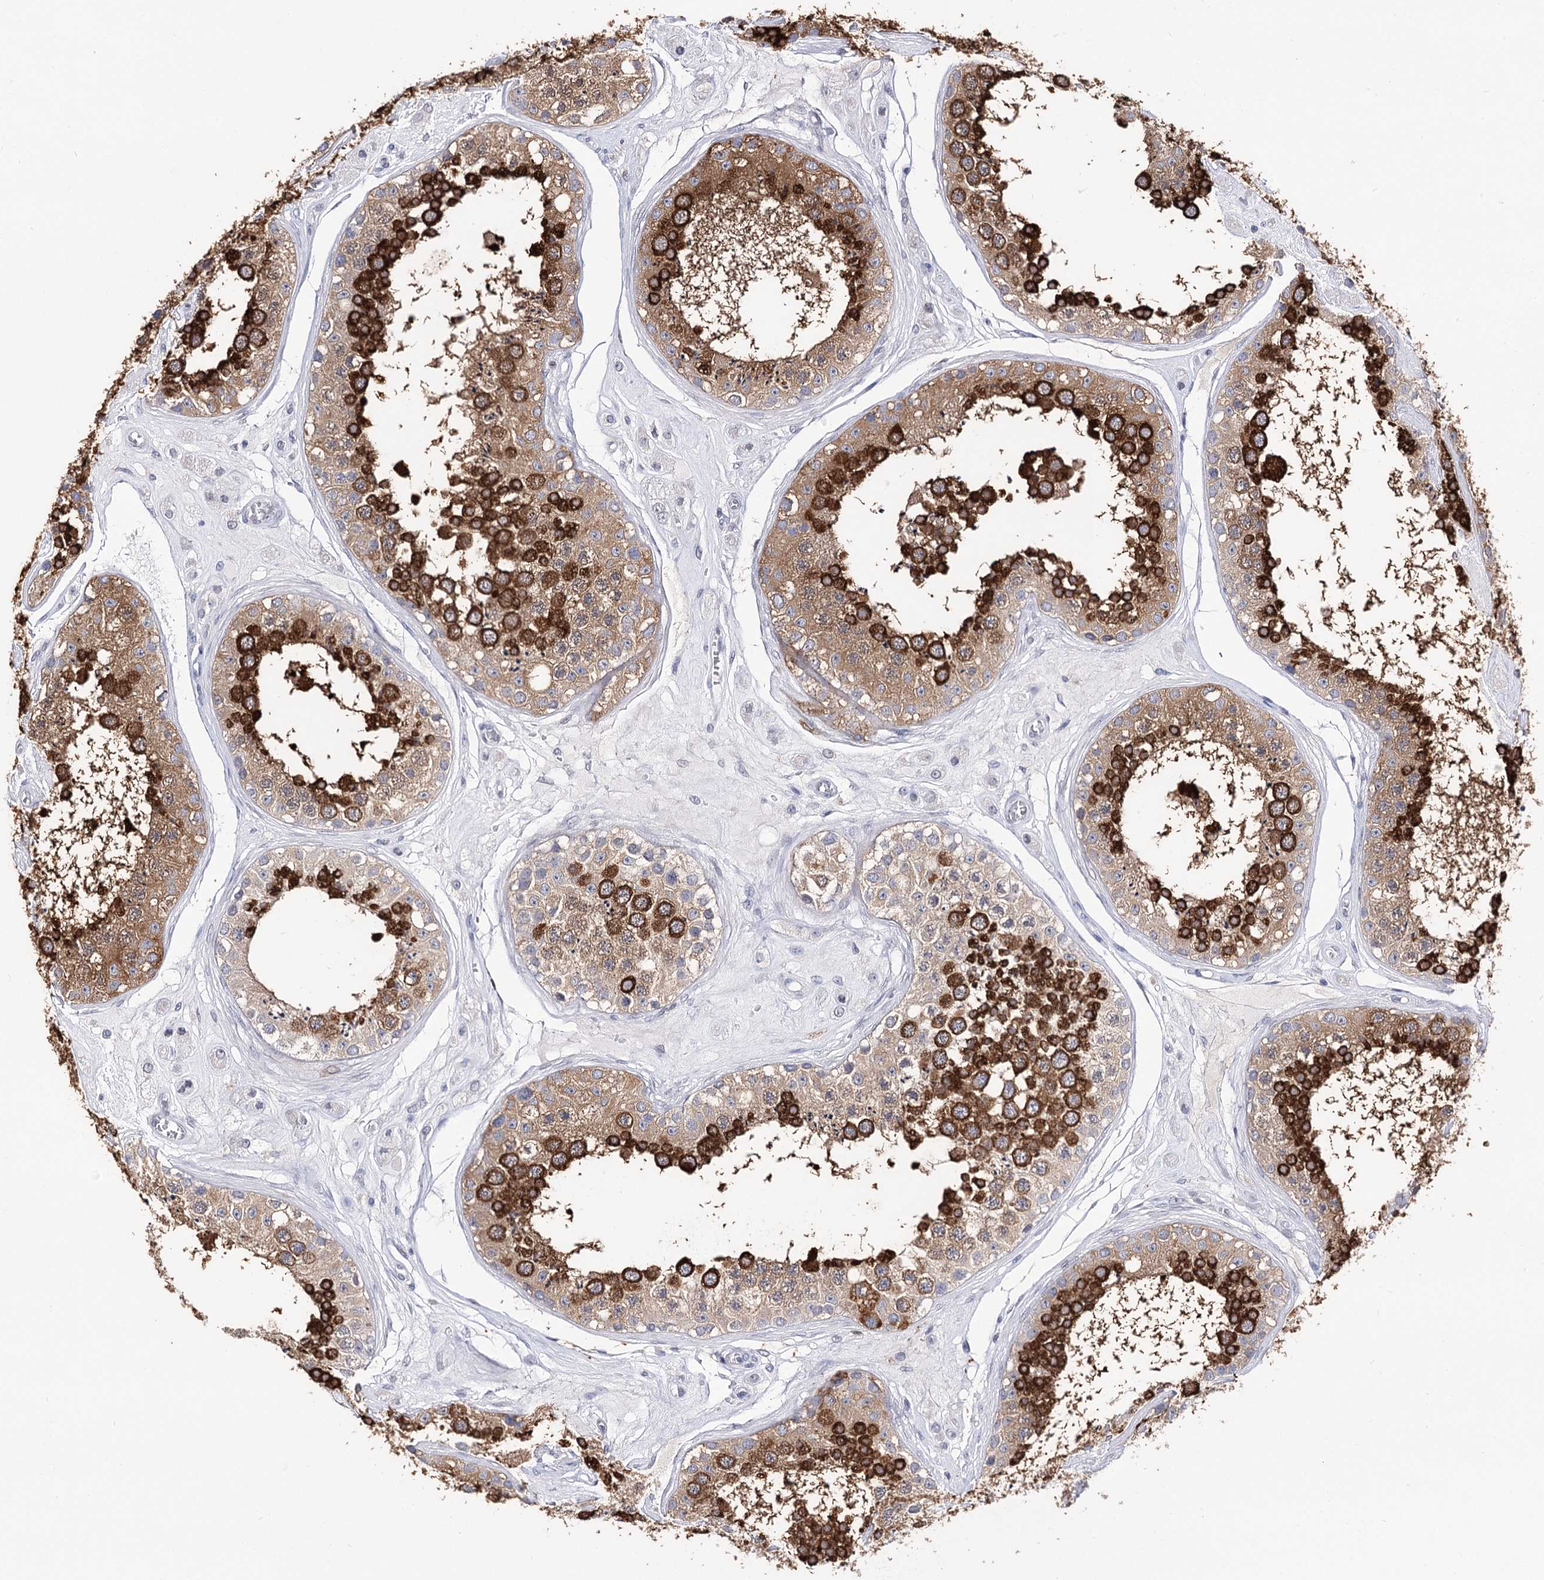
{"staining": {"intensity": "strong", "quantity": ">75%", "location": "cytoplasmic/membranous"}, "tissue": "testis", "cell_type": "Cells in seminiferous ducts", "image_type": "normal", "snomed": [{"axis": "morphology", "description": "Normal tissue, NOS"}, {"axis": "topography", "description": "Testis"}], "caption": "Immunohistochemistry (IHC) of benign human testis exhibits high levels of strong cytoplasmic/membranous staining in approximately >75% of cells in seminiferous ducts. (DAB (3,3'-diaminobenzidine) IHC with brightfield microscopy, high magnification).", "gene": "TMEM201", "patient": {"sex": "male", "age": 25}}